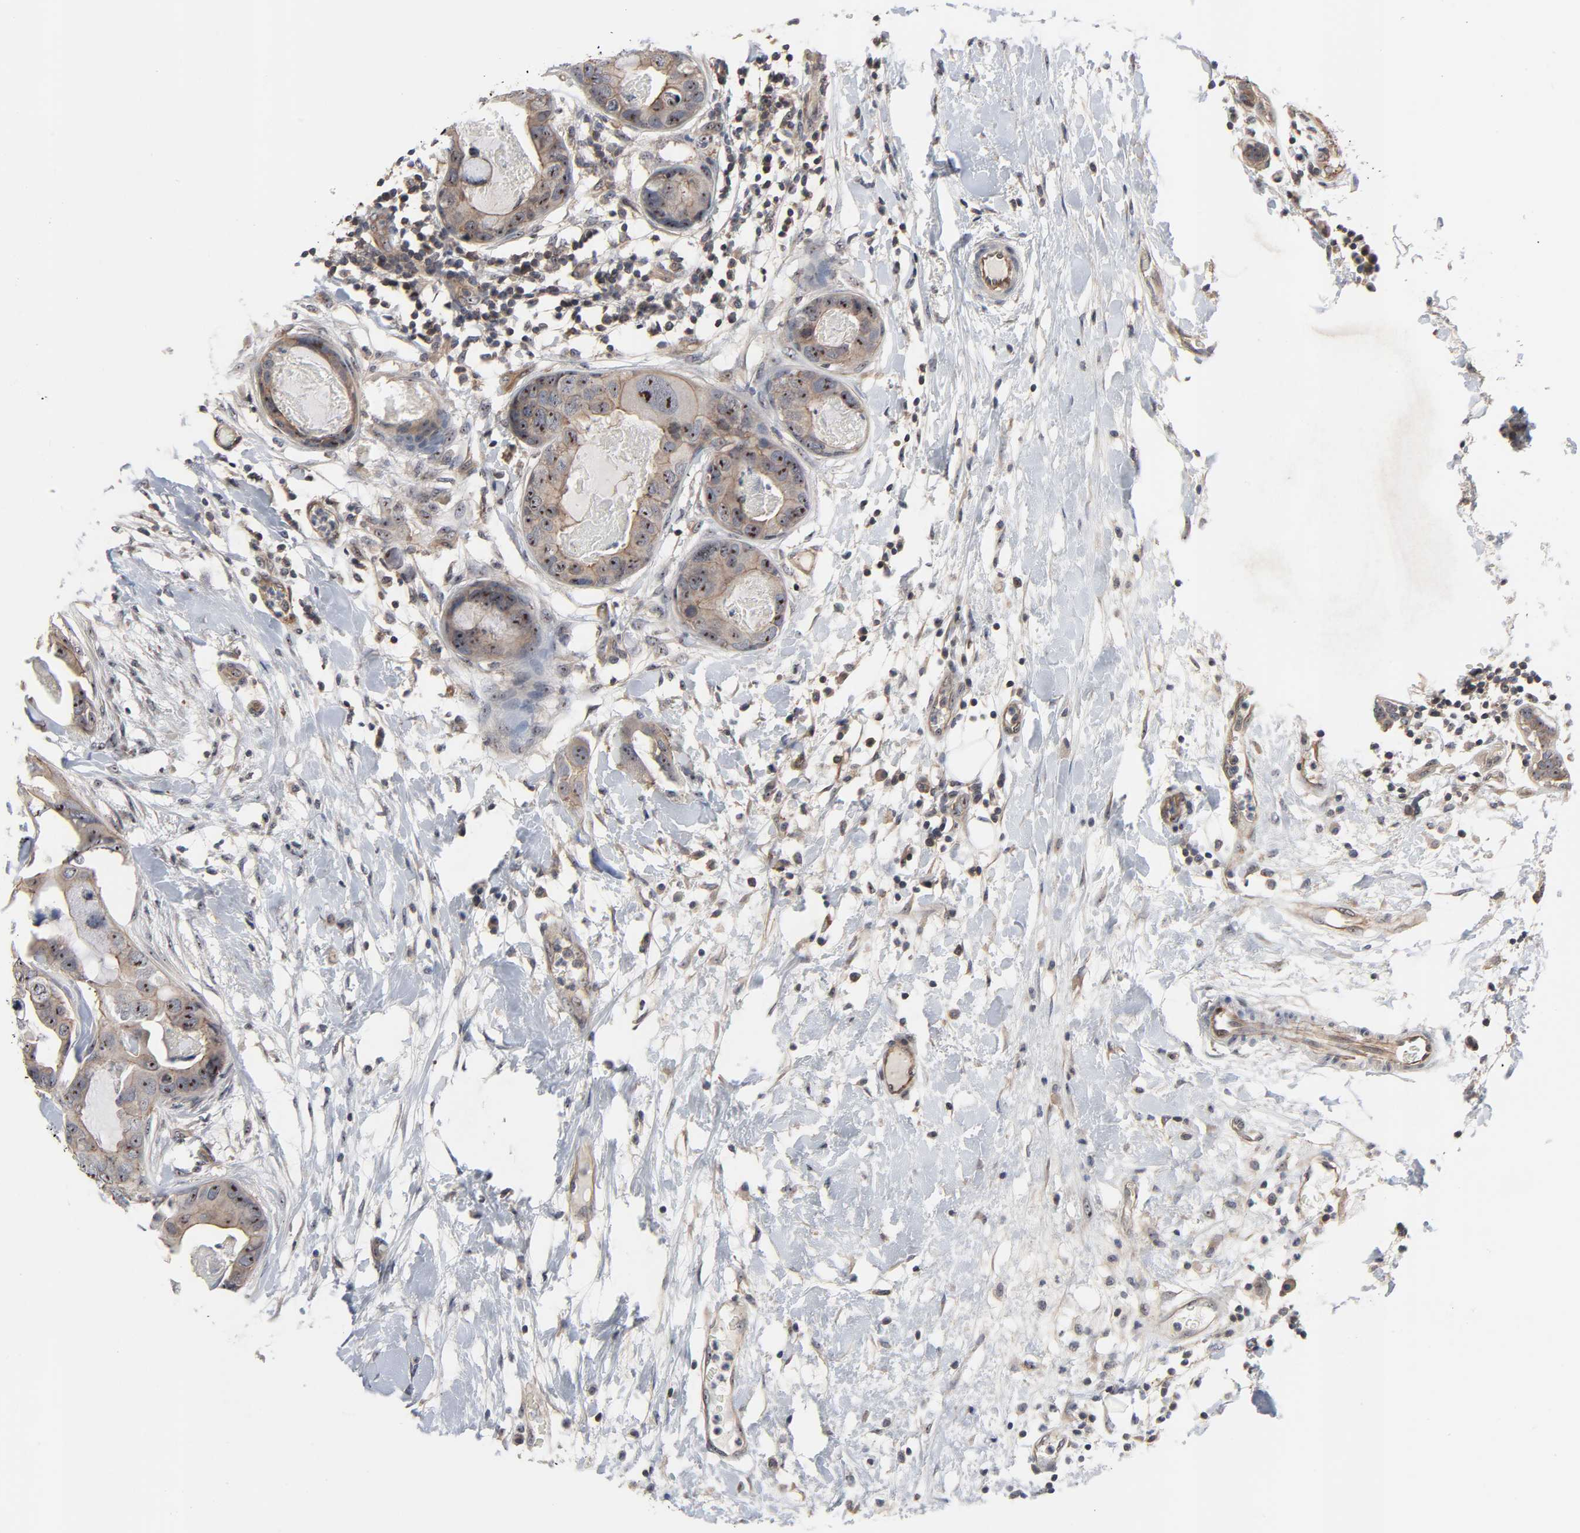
{"staining": {"intensity": "moderate", "quantity": "25%-75%", "location": "cytoplasmic/membranous,nuclear"}, "tissue": "breast cancer", "cell_type": "Tumor cells", "image_type": "cancer", "snomed": [{"axis": "morphology", "description": "Duct carcinoma"}, {"axis": "topography", "description": "Breast"}], "caption": "DAB (3,3'-diaminobenzidine) immunohistochemical staining of breast cancer (intraductal carcinoma) displays moderate cytoplasmic/membranous and nuclear protein expression in about 25%-75% of tumor cells. The staining was performed using DAB, with brown indicating positive protein expression. Nuclei are stained blue with hematoxylin.", "gene": "DDX10", "patient": {"sex": "female", "age": 40}}